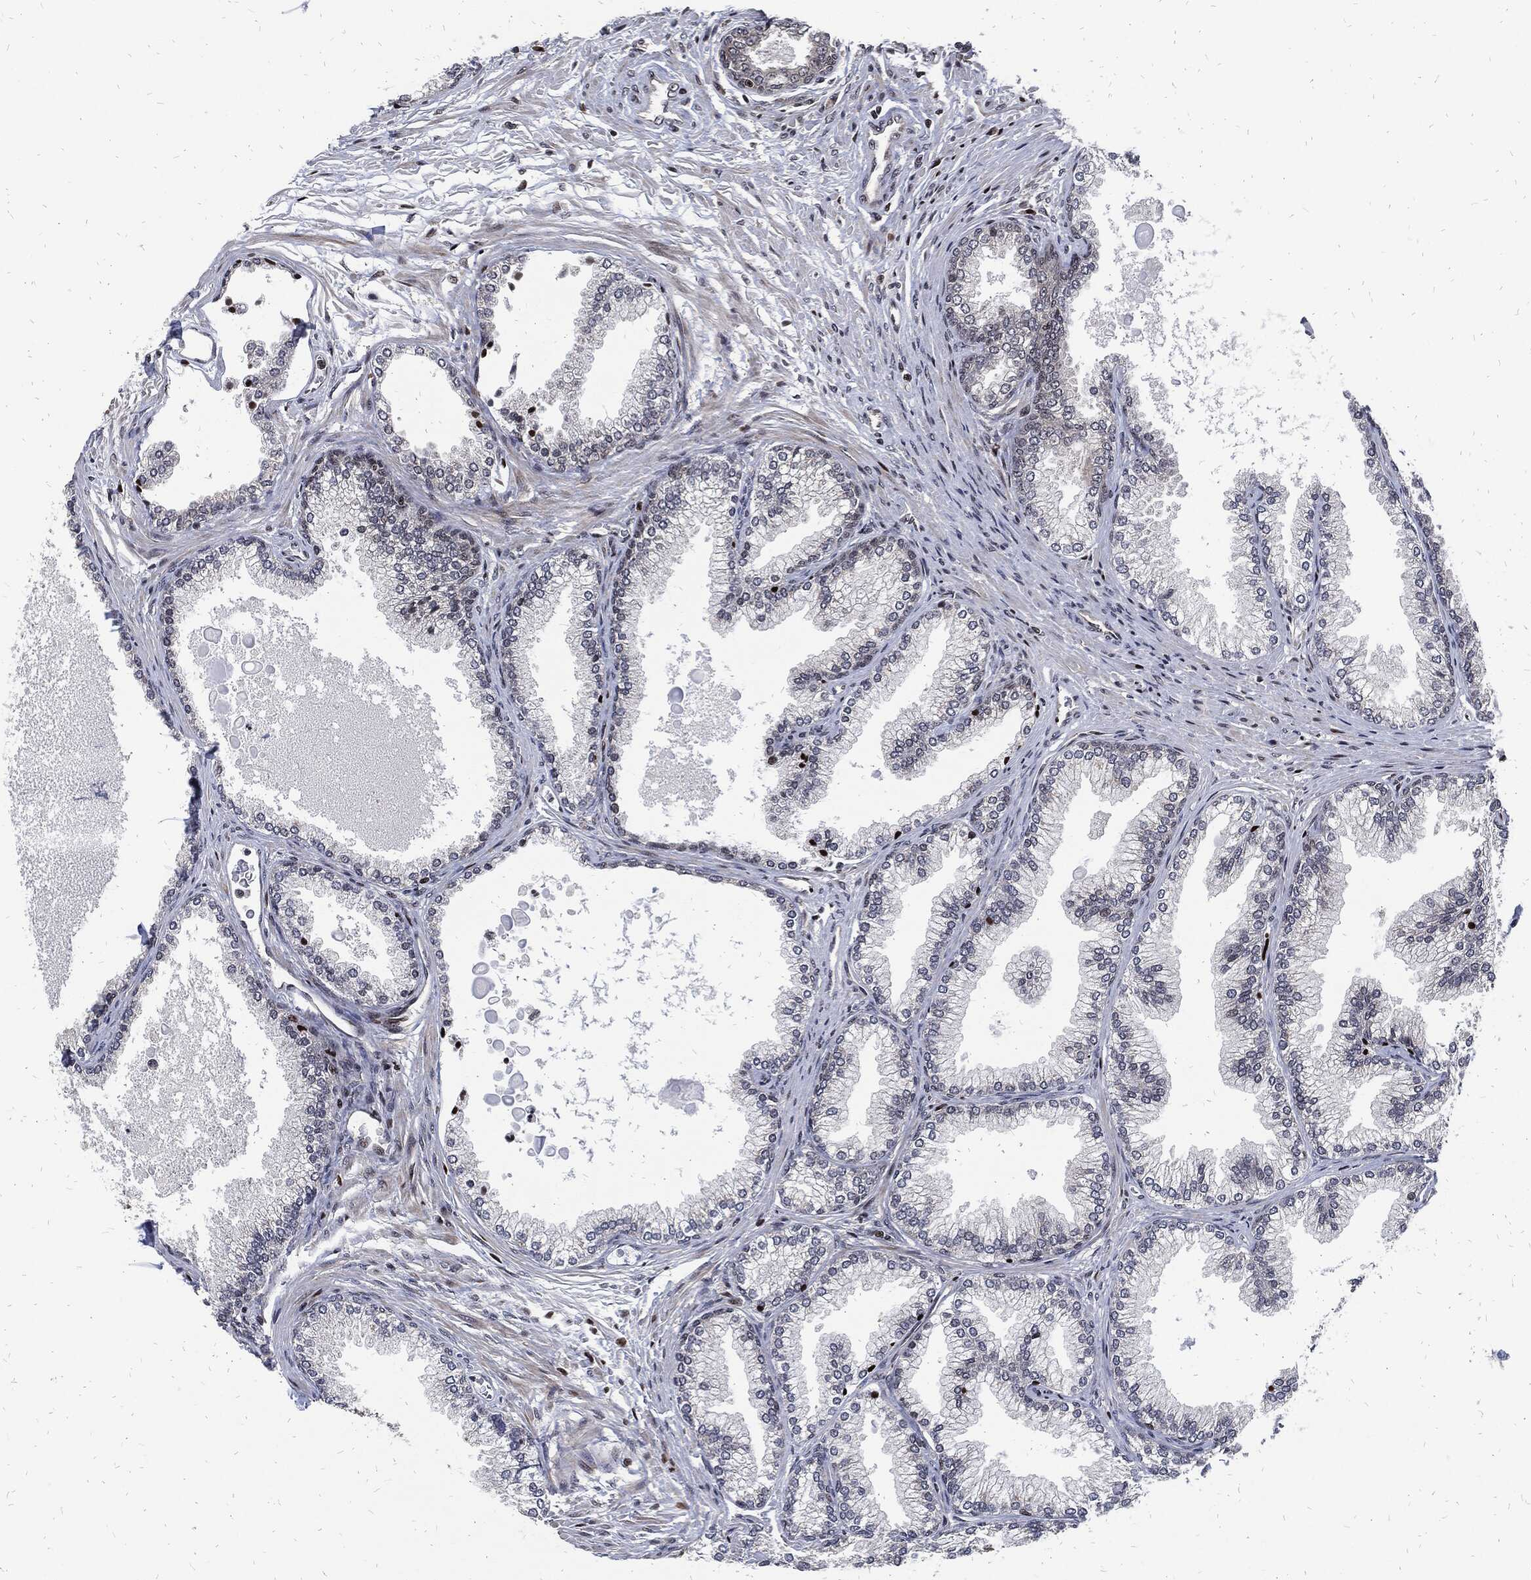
{"staining": {"intensity": "weak", "quantity": "<25%", "location": "cytoplasmic/membranous"}, "tissue": "prostate", "cell_type": "Glandular cells", "image_type": "normal", "snomed": [{"axis": "morphology", "description": "Normal tissue, NOS"}, {"axis": "topography", "description": "Prostate"}], "caption": "Protein analysis of unremarkable prostate reveals no significant expression in glandular cells.", "gene": "ZNF775", "patient": {"sex": "male", "age": 72}}